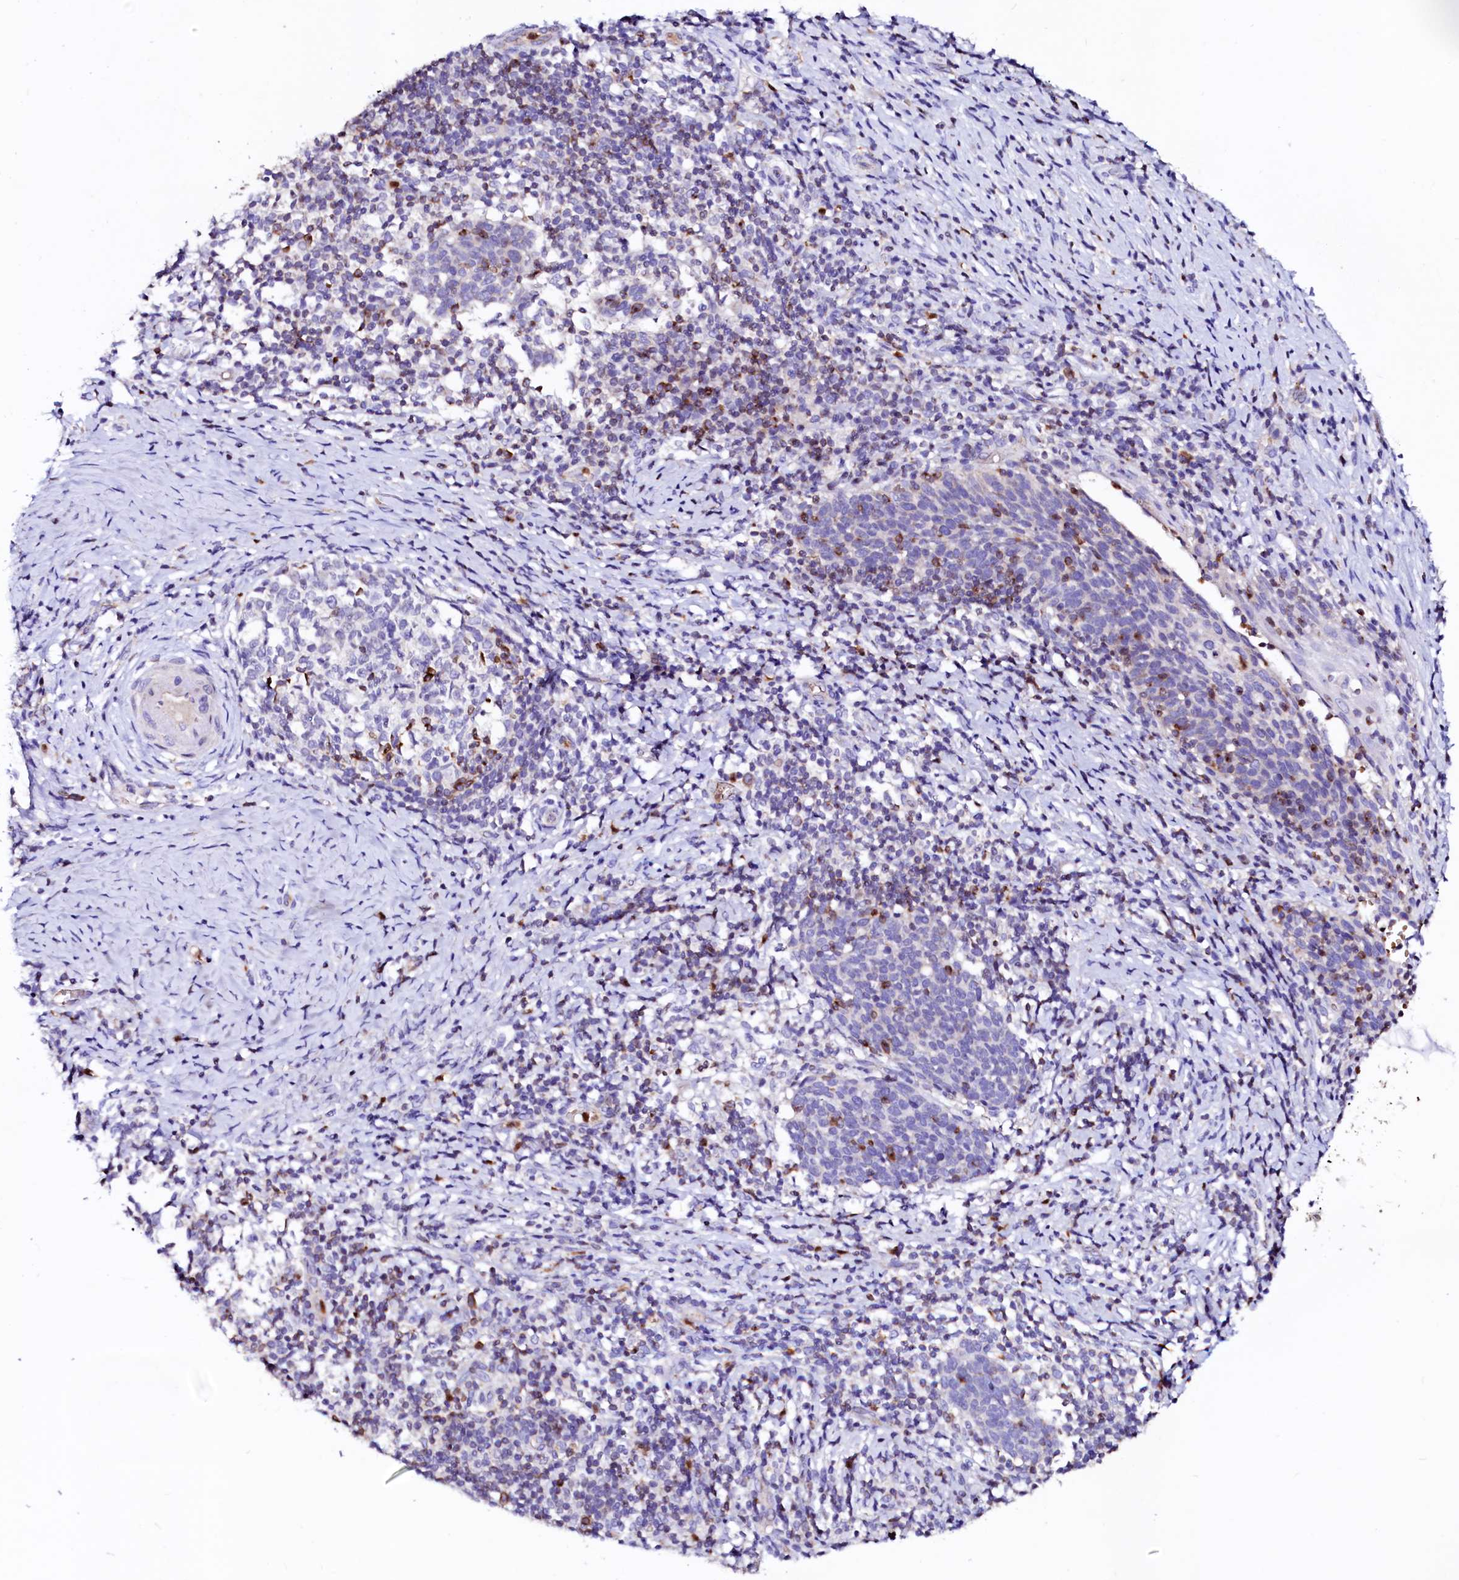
{"staining": {"intensity": "negative", "quantity": "none", "location": "none"}, "tissue": "cervical cancer", "cell_type": "Tumor cells", "image_type": "cancer", "snomed": [{"axis": "morphology", "description": "Normal tissue, NOS"}, {"axis": "morphology", "description": "Squamous cell carcinoma, NOS"}, {"axis": "topography", "description": "Cervix"}], "caption": "Protein analysis of cervical cancer (squamous cell carcinoma) shows no significant positivity in tumor cells.", "gene": "RAB27A", "patient": {"sex": "female", "age": 39}}